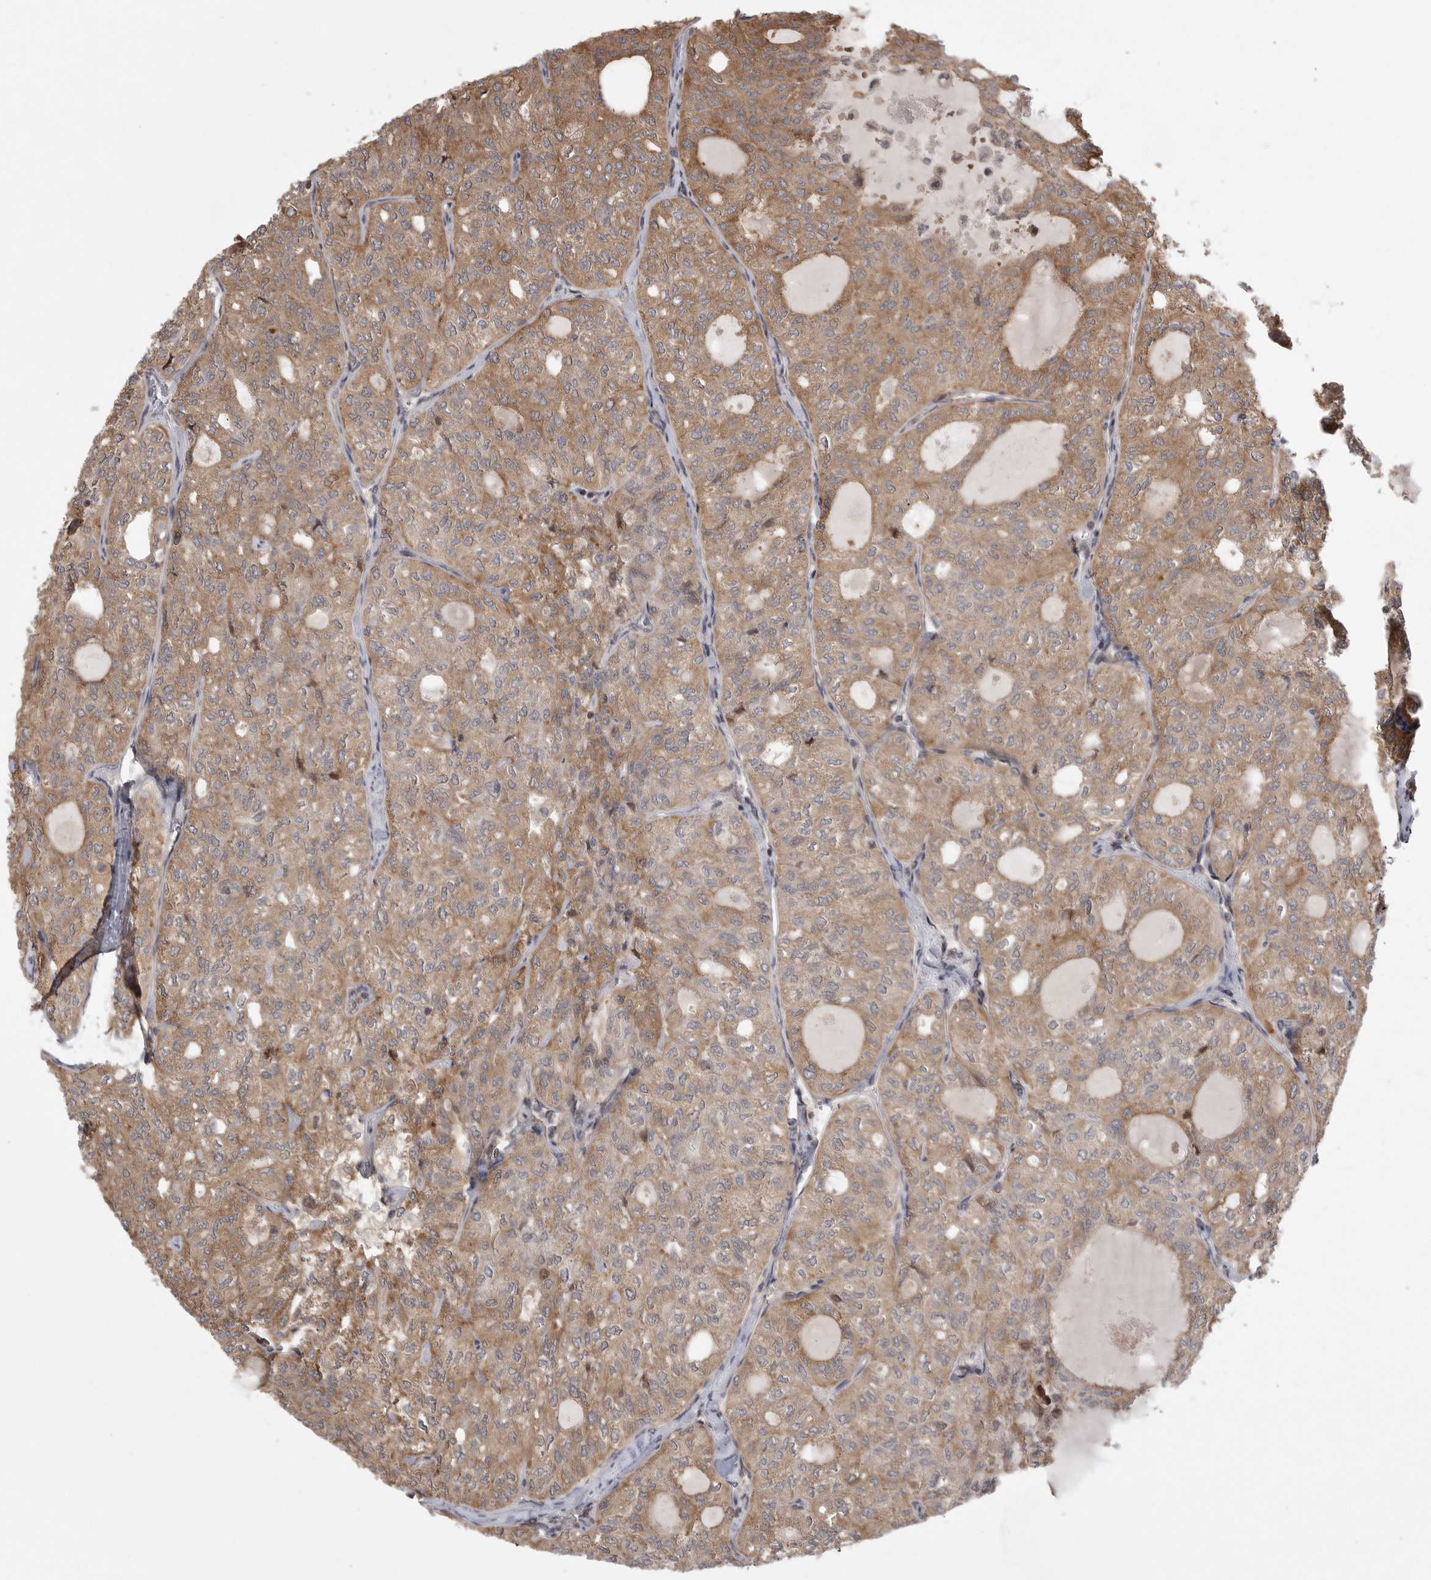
{"staining": {"intensity": "moderate", "quantity": ">75%", "location": "cytoplasmic/membranous"}, "tissue": "thyroid cancer", "cell_type": "Tumor cells", "image_type": "cancer", "snomed": [{"axis": "morphology", "description": "Follicular adenoma carcinoma, NOS"}, {"axis": "topography", "description": "Thyroid gland"}], "caption": "Thyroid cancer (follicular adenoma carcinoma) was stained to show a protein in brown. There is medium levels of moderate cytoplasmic/membranous staining in about >75% of tumor cells.", "gene": "OXR1", "patient": {"sex": "male", "age": 75}}